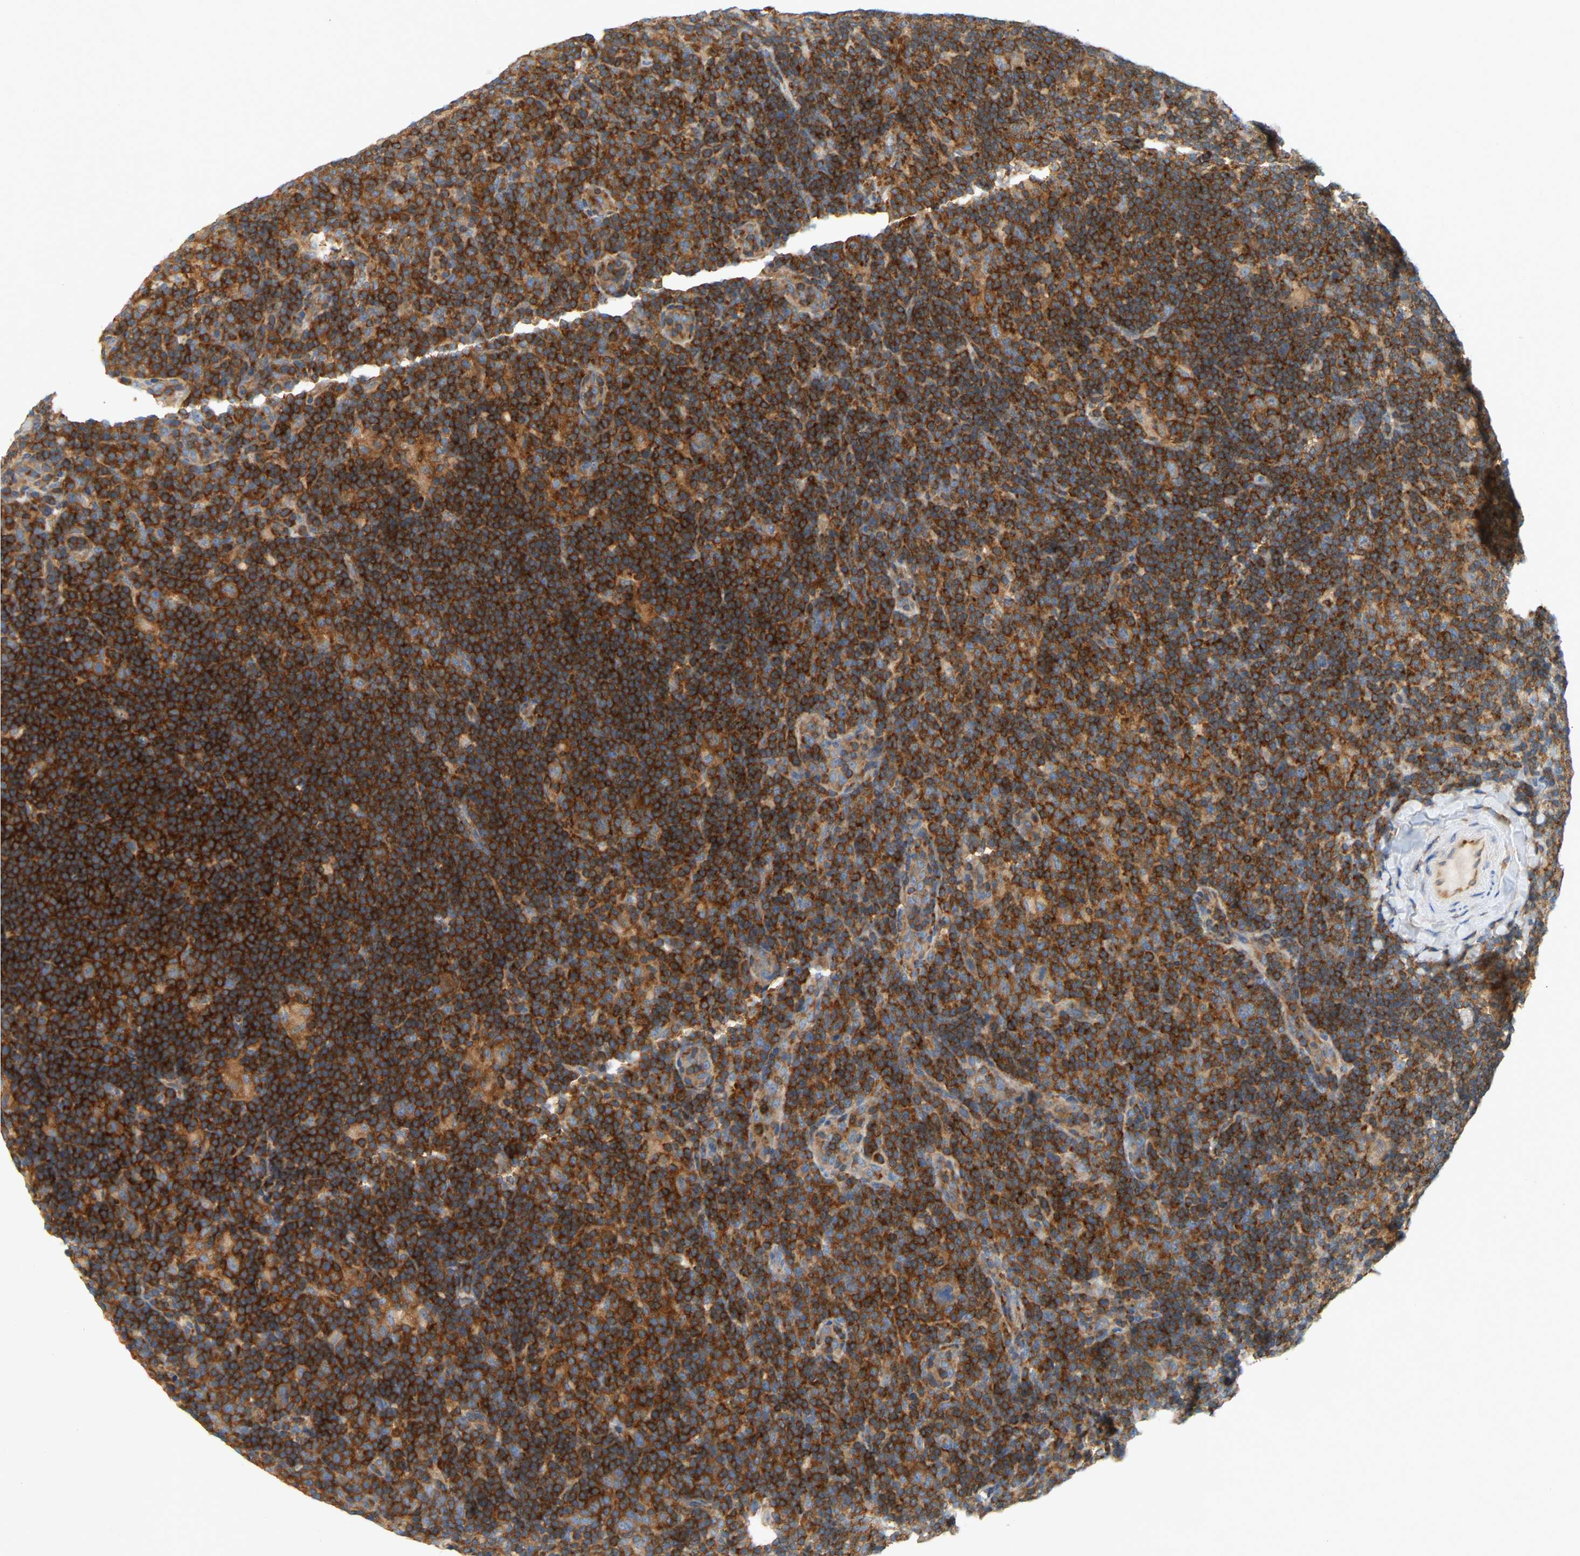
{"staining": {"intensity": "moderate", "quantity": ">75%", "location": "cytoplasmic/membranous"}, "tissue": "lymphoma", "cell_type": "Tumor cells", "image_type": "cancer", "snomed": [{"axis": "morphology", "description": "Hodgkin's disease, NOS"}, {"axis": "topography", "description": "Lymph node"}], "caption": "About >75% of tumor cells in Hodgkin's disease demonstrate moderate cytoplasmic/membranous protein staining as visualized by brown immunohistochemical staining.", "gene": "AKAP13", "patient": {"sex": "female", "age": 57}}